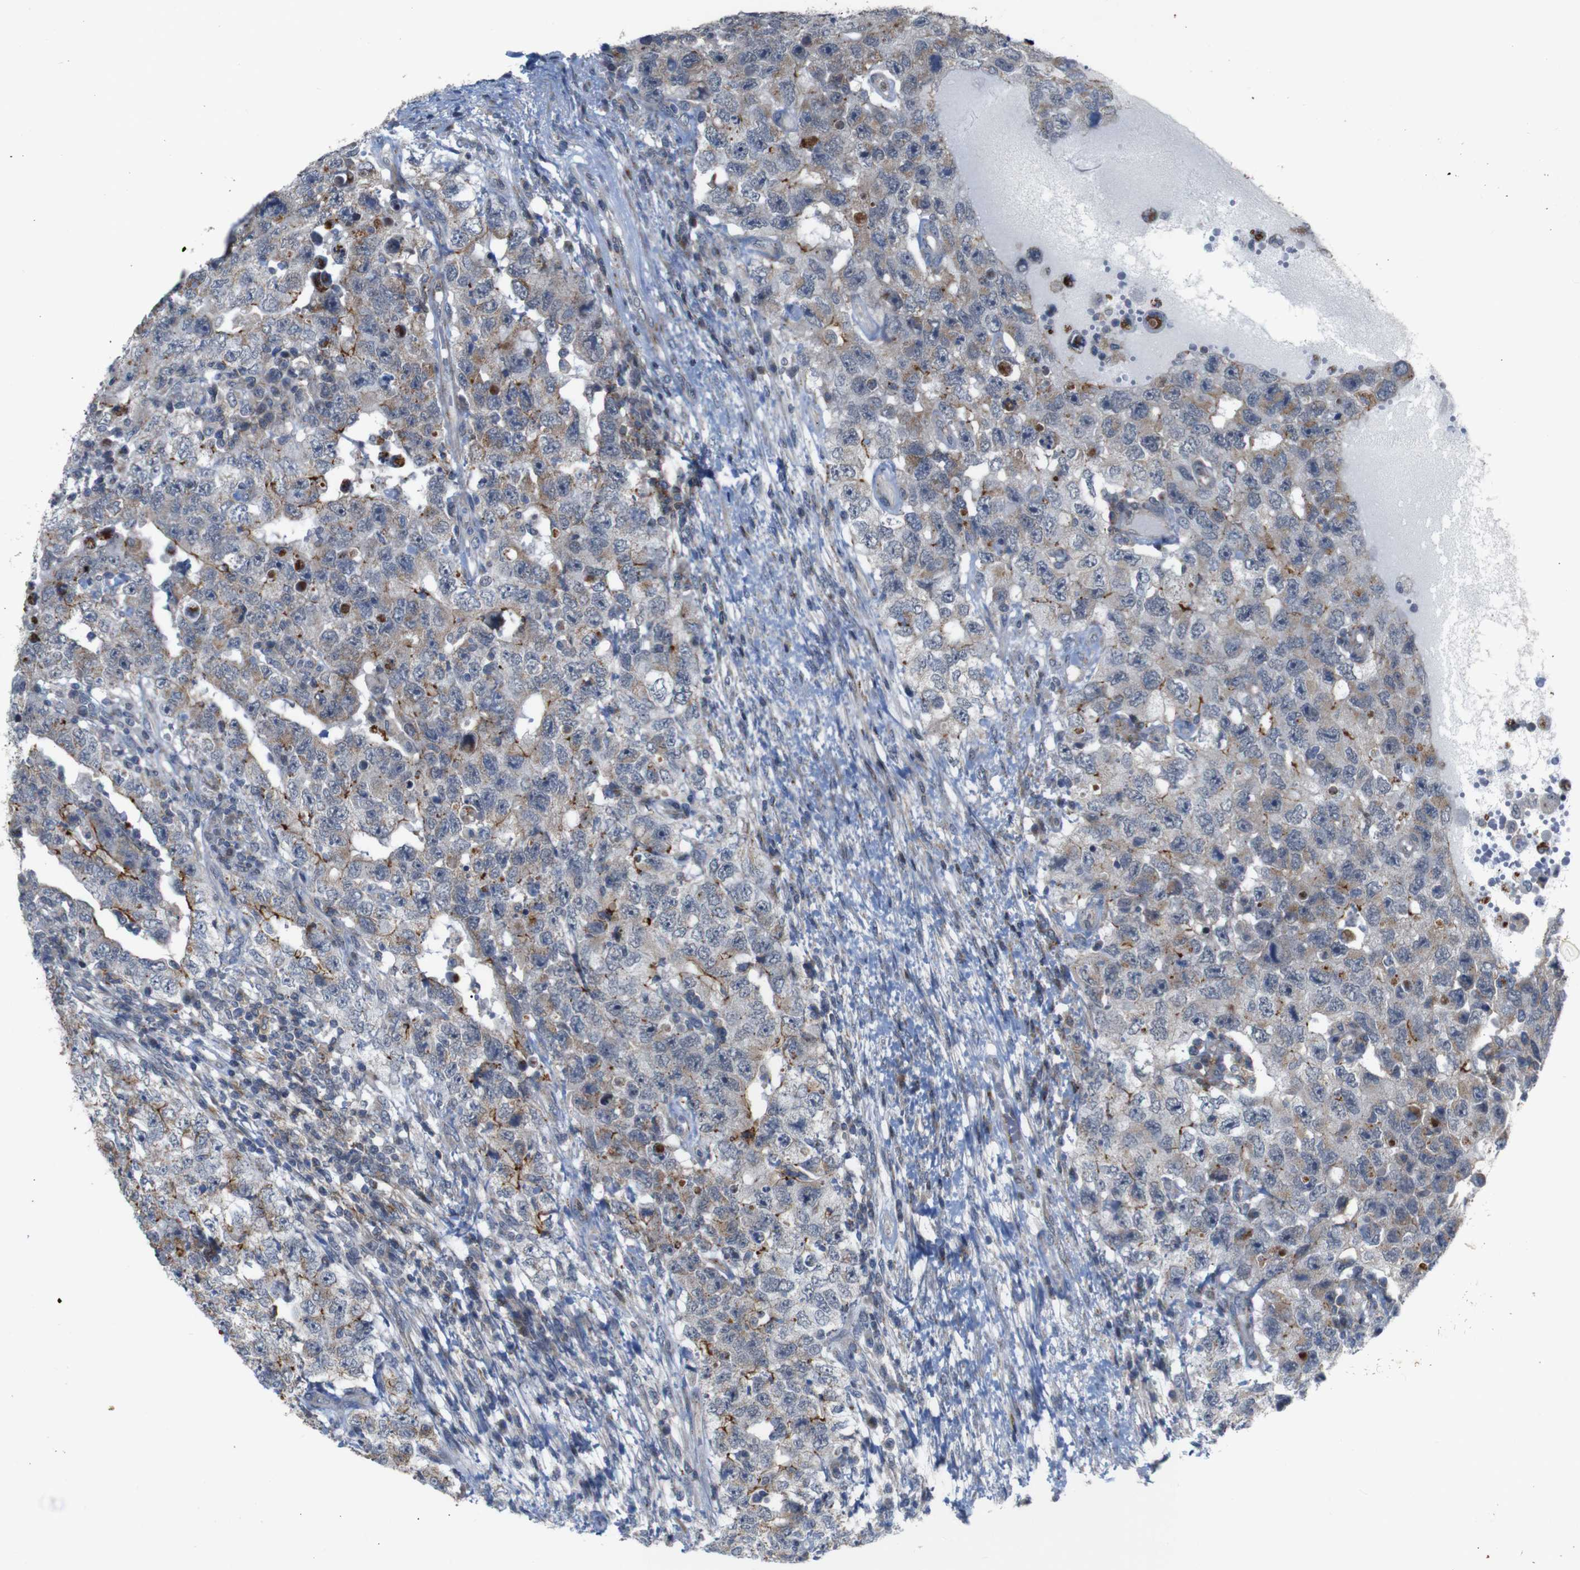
{"staining": {"intensity": "moderate", "quantity": "<25%", "location": "cytoplasmic/membranous"}, "tissue": "testis cancer", "cell_type": "Tumor cells", "image_type": "cancer", "snomed": [{"axis": "morphology", "description": "Carcinoma, Embryonal, NOS"}, {"axis": "topography", "description": "Testis"}], "caption": "Protein analysis of testis cancer tissue displays moderate cytoplasmic/membranous positivity in approximately <25% of tumor cells.", "gene": "ATP7B", "patient": {"sex": "male", "age": 26}}